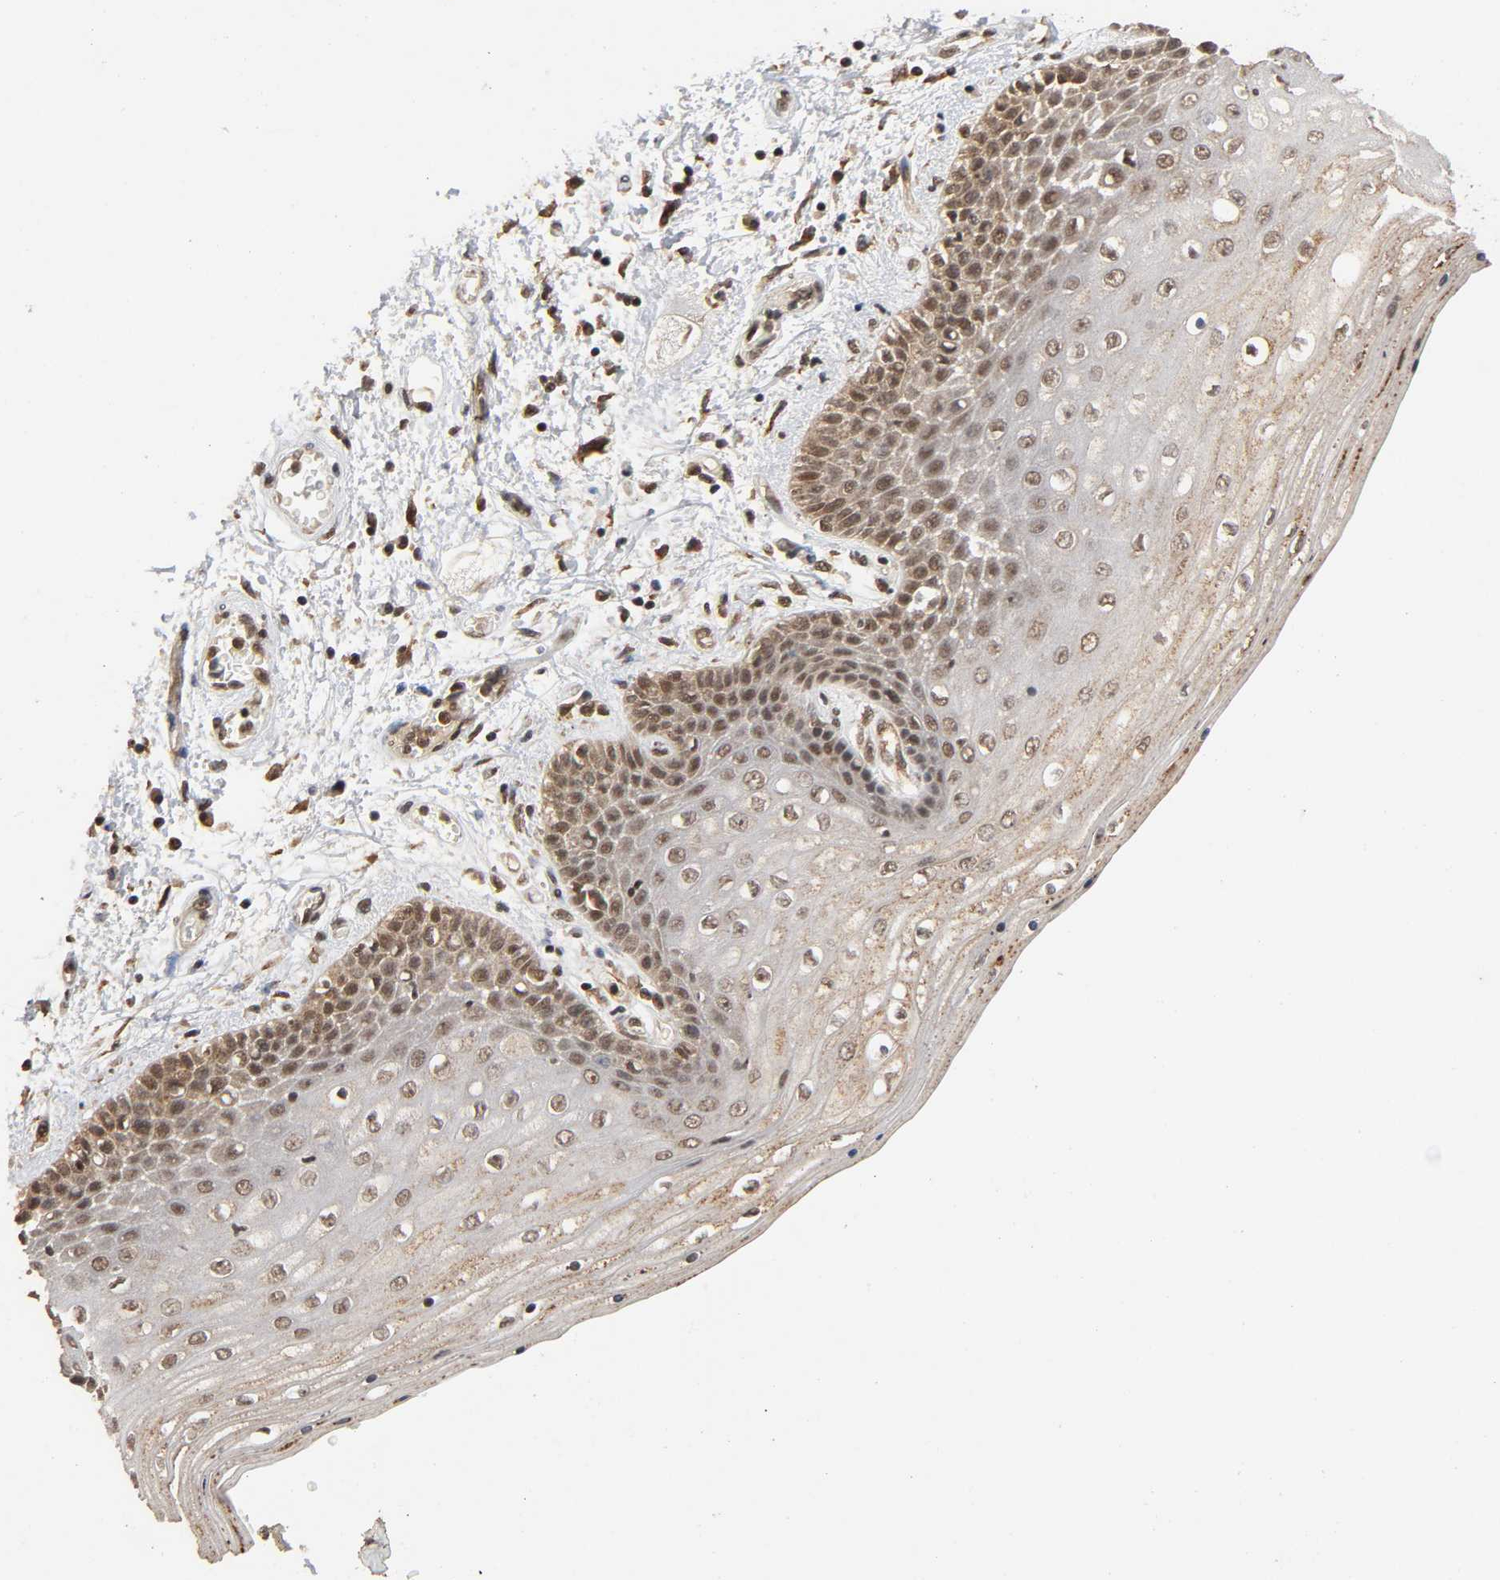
{"staining": {"intensity": "moderate", "quantity": ">75%", "location": "cytoplasmic/membranous,nuclear"}, "tissue": "skin", "cell_type": "Epidermal cells", "image_type": "normal", "snomed": [{"axis": "morphology", "description": "Normal tissue, NOS"}, {"axis": "topography", "description": "Anal"}], "caption": "Immunohistochemical staining of unremarkable skin displays moderate cytoplasmic/membranous,nuclear protein positivity in approximately >75% of epidermal cells. Using DAB (brown) and hematoxylin (blue) stains, captured at high magnification using brightfield microscopy.", "gene": "ZNF384", "patient": {"sex": "female", "age": 46}}